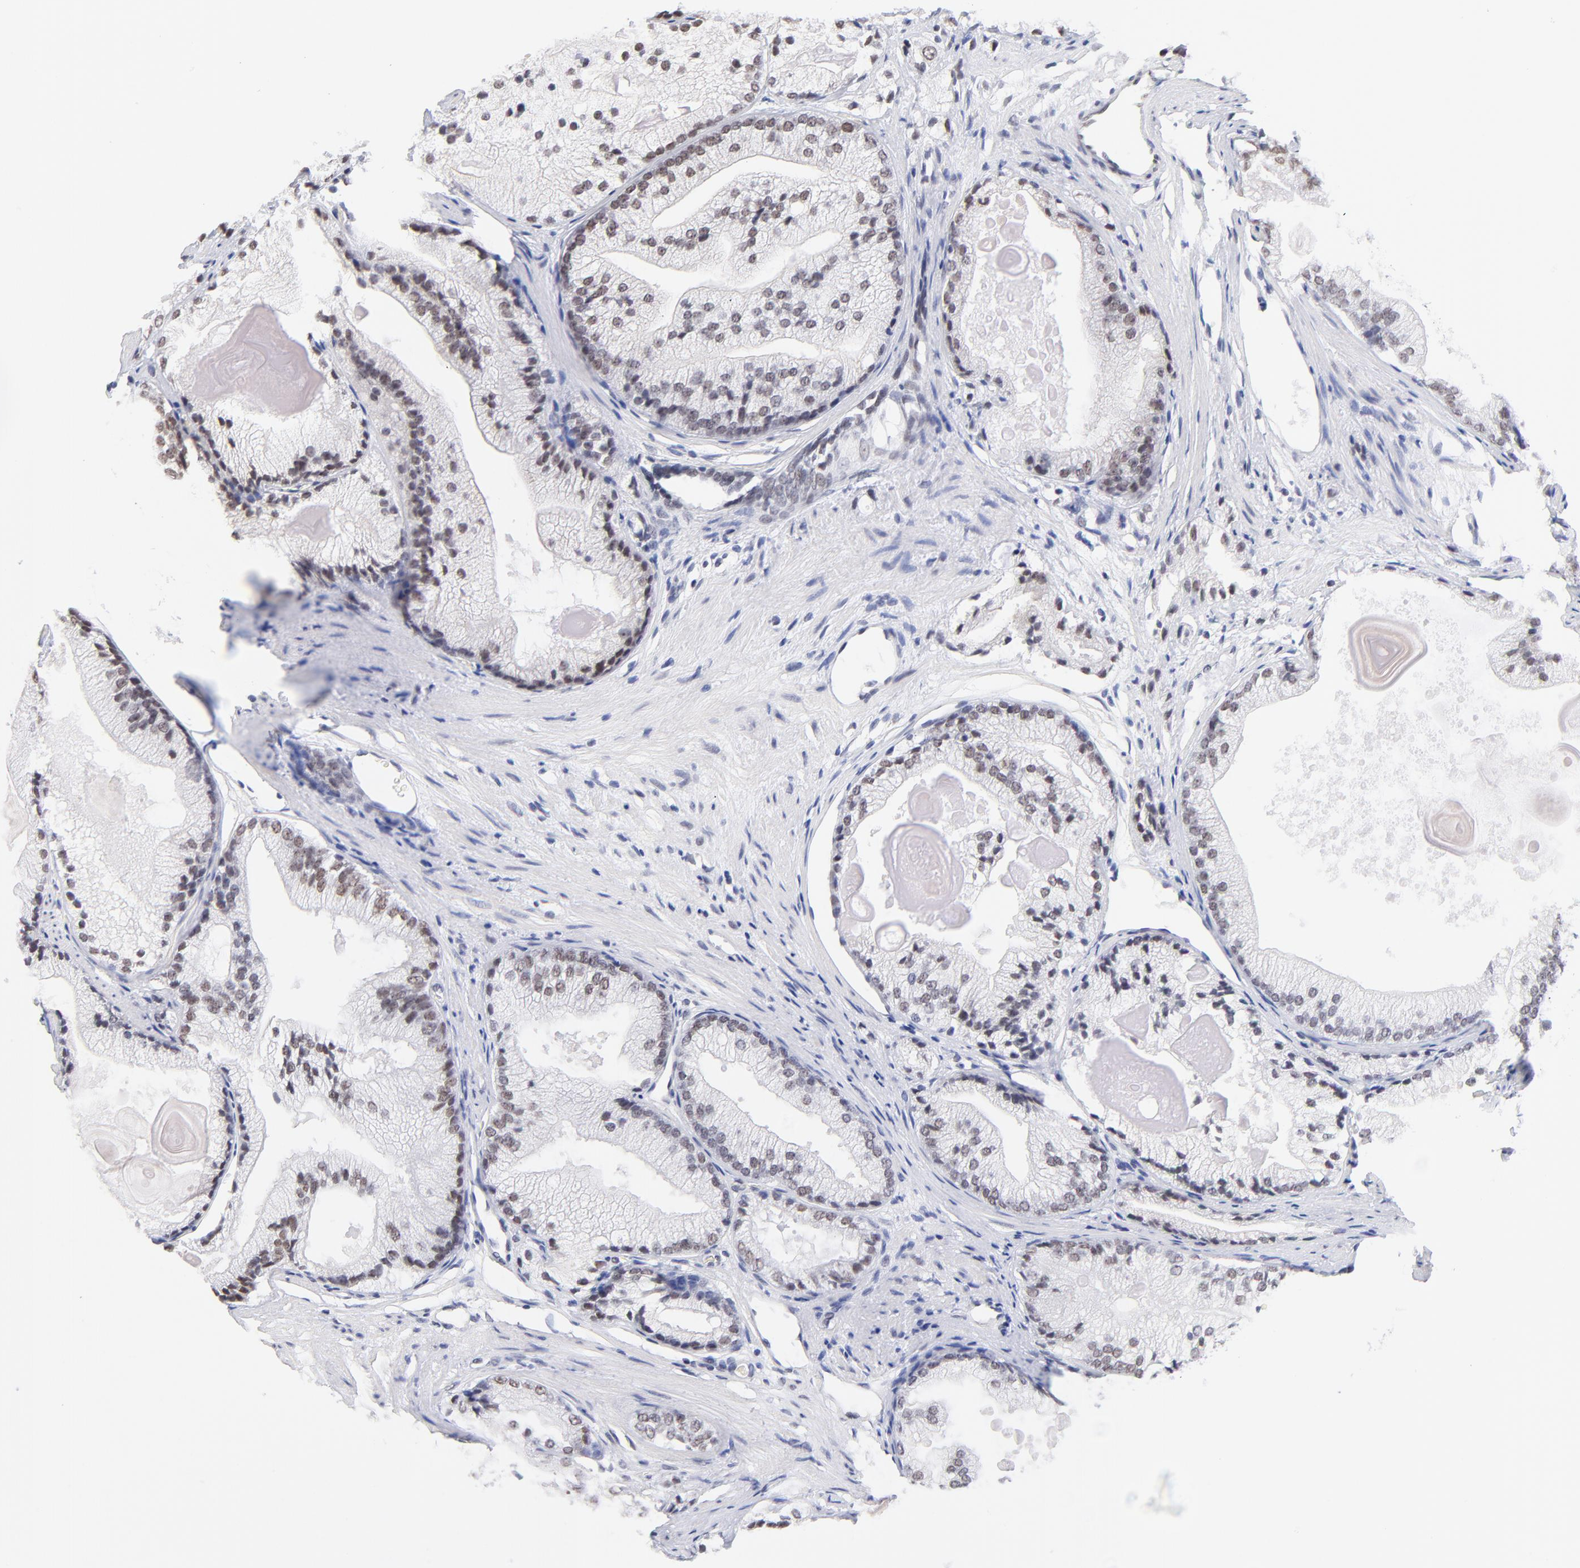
{"staining": {"intensity": "weak", "quantity": "25%-75%", "location": "nuclear"}, "tissue": "prostate cancer", "cell_type": "Tumor cells", "image_type": "cancer", "snomed": [{"axis": "morphology", "description": "Adenocarcinoma, Low grade"}, {"axis": "topography", "description": "Prostate"}], "caption": "Protein staining by immunohistochemistry reveals weak nuclear expression in about 25%-75% of tumor cells in adenocarcinoma (low-grade) (prostate).", "gene": "ZNF74", "patient": {"sex": "male", "age": 69}}